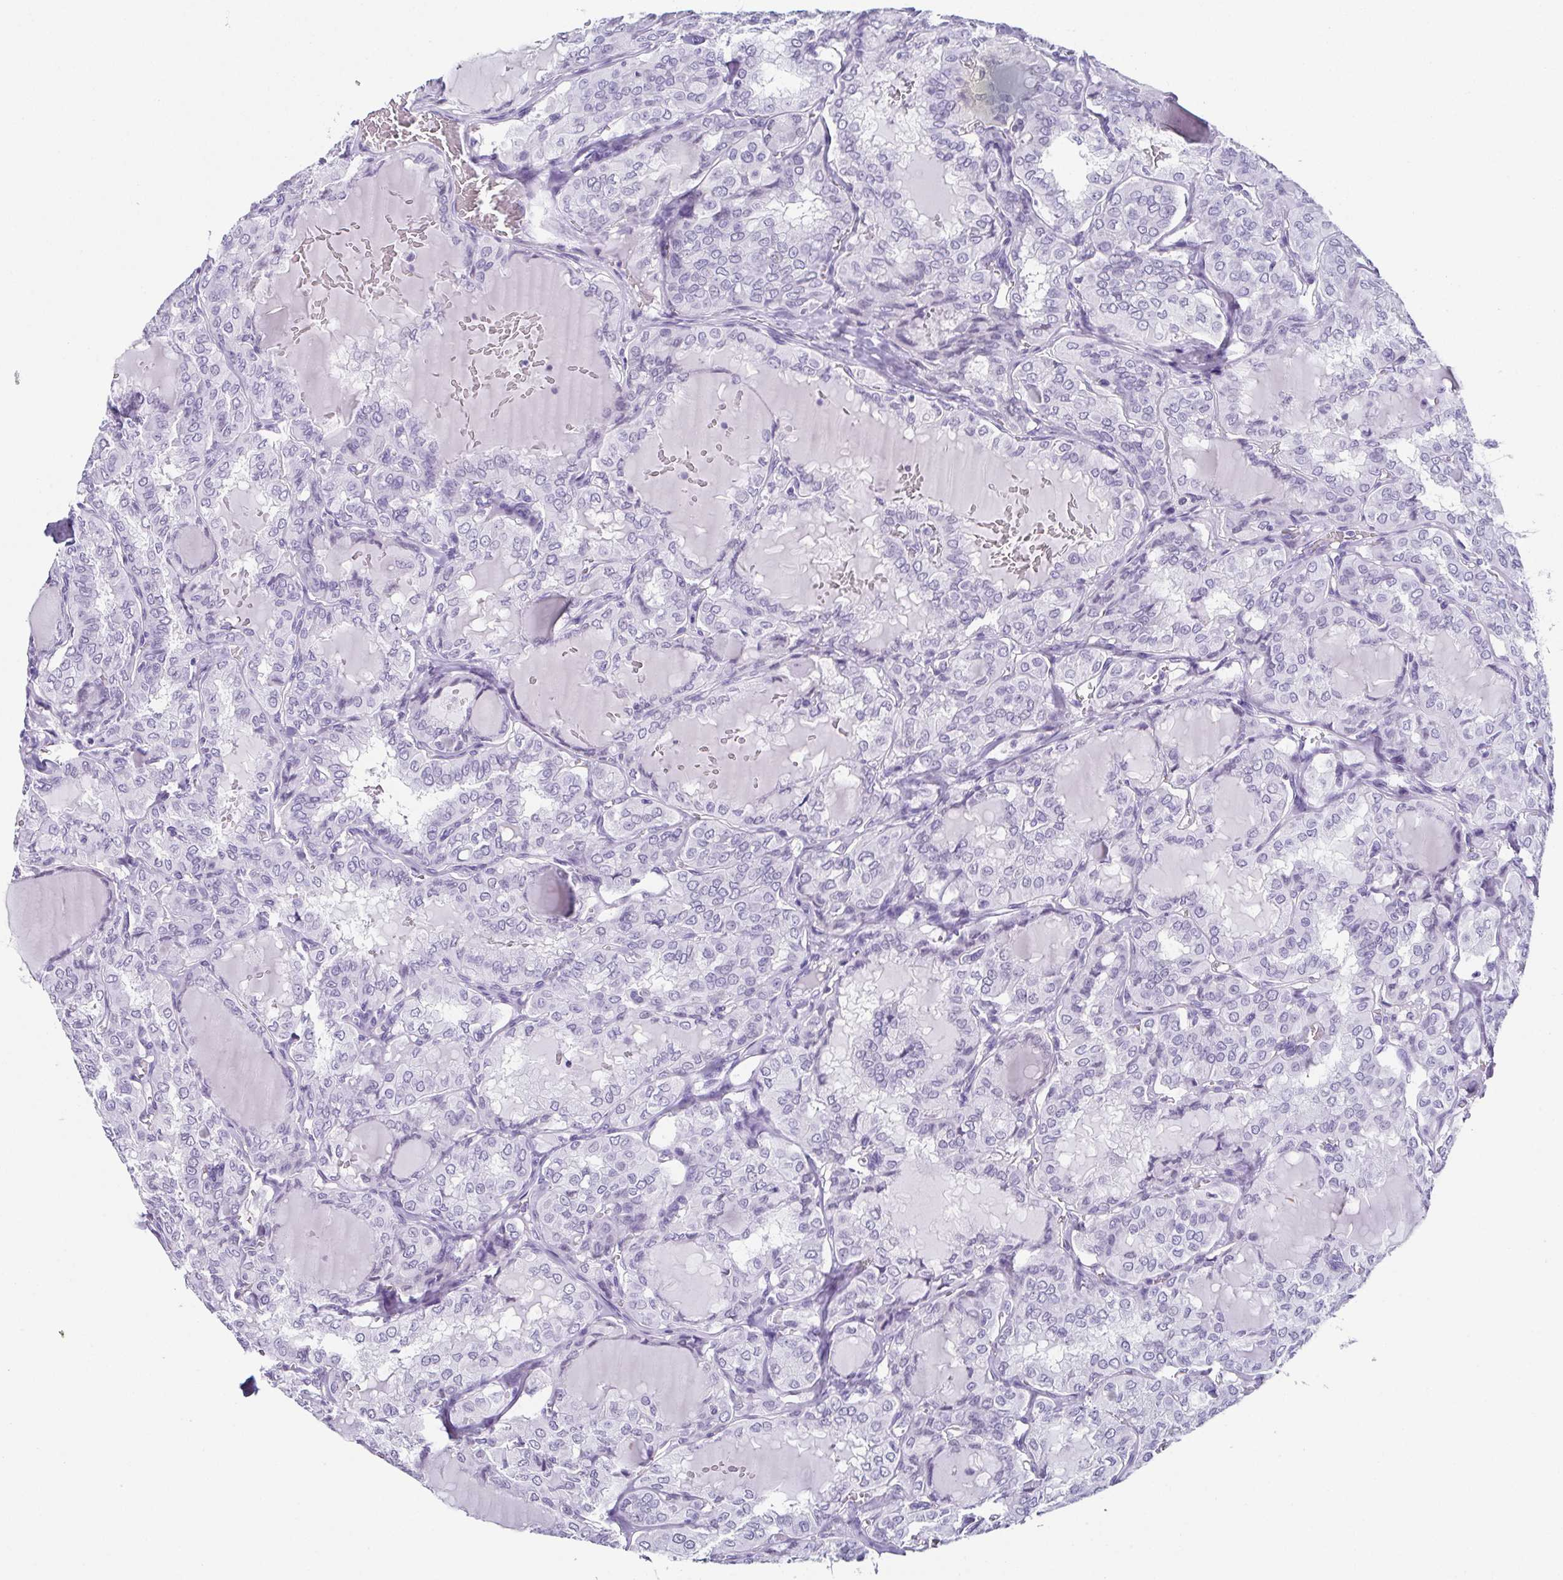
{"staining": {"intensity": "negative", "quantity": "none", "location": "none"}, "tissue": "thyroid cancer", "cell_type": "Tumor cells", "image_type": "cancer", "snomed": [{"axis": "morphology", "description": "Papillary adenocarcinoma, NOS"}, {"axis": "topography", "description": "Thyroid gland"}], "caption": "High magnification brightfield microscopy of thyroid cancer (papillary adenocarcinoma) stained with DAB (3,3'-diaminobenzidine) (brown) and counterstained with hematoxylin (blue): tumor cells show no significant expression.", "gene": "ESX1", "patient": {"sex": "male", "age": 20}}